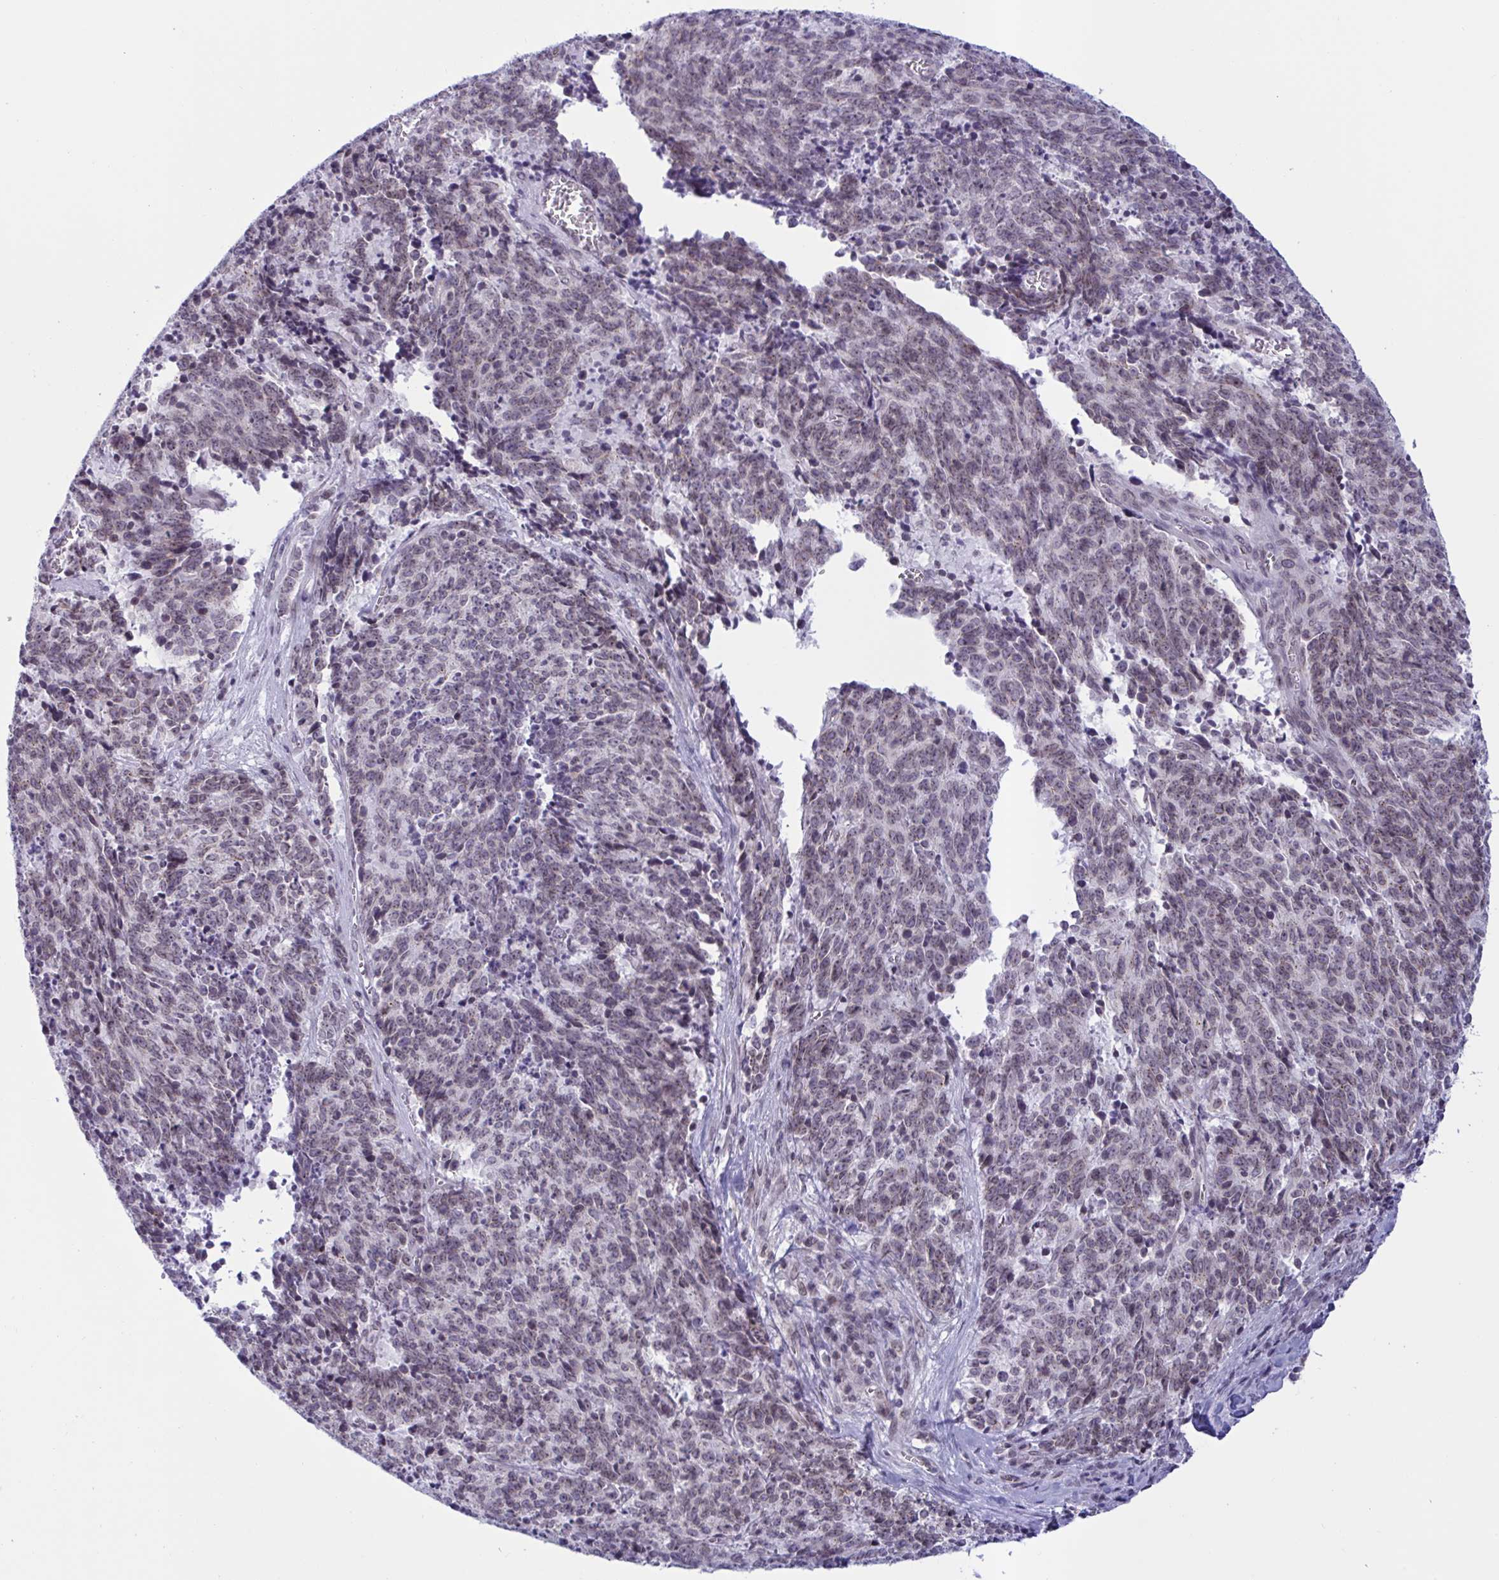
{"staining": {"intensity": "weak", "quantity": ">75%", "location": "nuclear"}, "tissue": "cervical cancer", "cell_type": "Tumor cells", "image_type": "cancer", "snomed": [{"axis": "morphology", "description": "Squamous cell carcinoma, NOS"}, {"axis": "topography", "description": "Cervix"}], "caption": "The image shows a brown stain indicating the presence of a protein in the nuclear of tumor cells in cervical cancer. The protein of interest is stained brown, and the nuclei are stained in blue (DAB (3,3'-diaminobenzidine) IHC with brightfield microscopy, high magnification).", "gene": "DOCK11", "patient": {"sex": "female", "age": 29}}